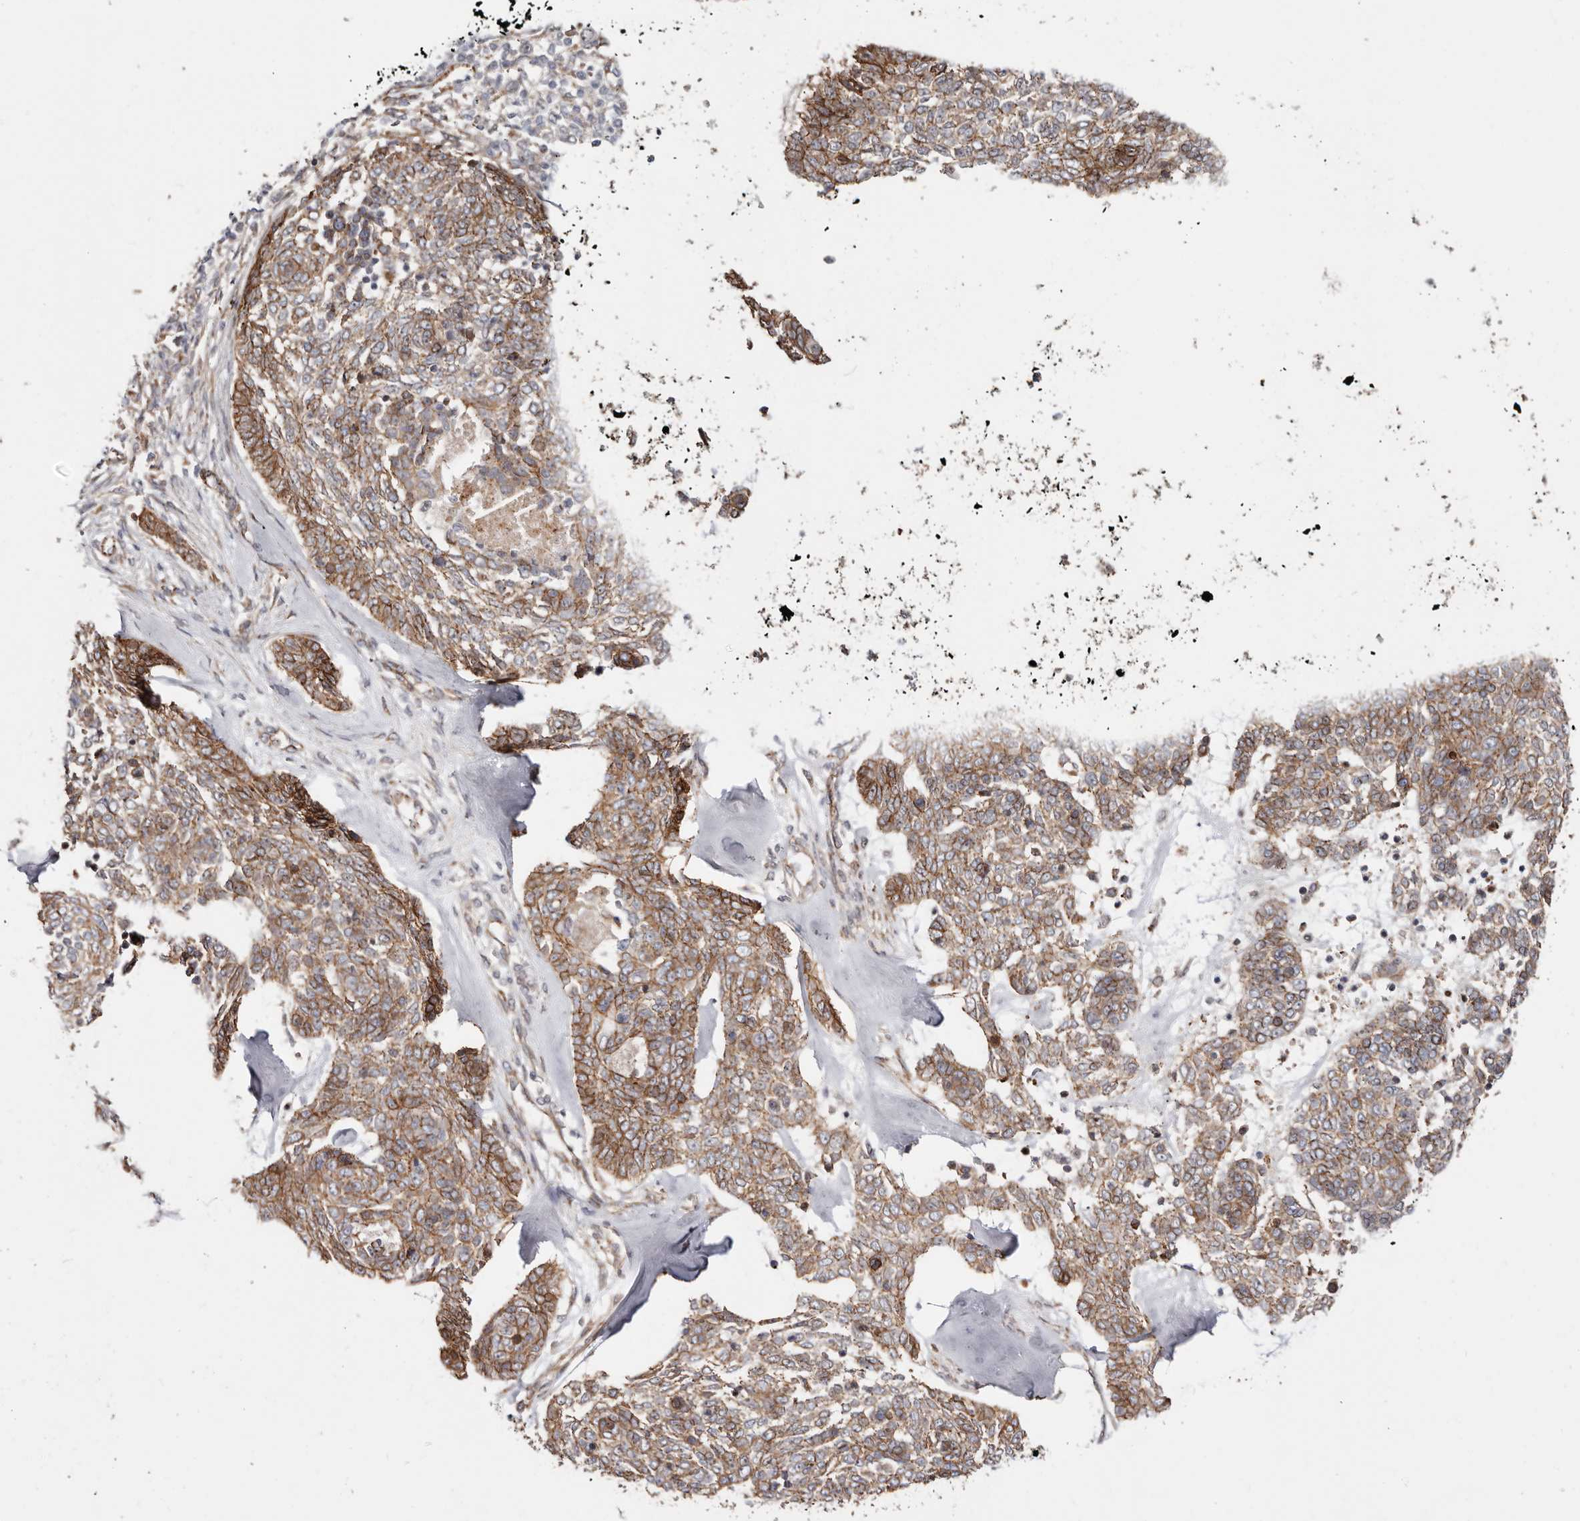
{"staining": {"intensity": "moderate", "quantity": ">75%", "location": "cytoplasmic/membranous"}, "tissue": "skin cancer", "cell_type": "Tumor cells", "image_type": "cancer", "snomed": [{"axis": "morphology", "description": "Basal cell carcinoma"}, {"axis": "topography", "description": "Skin"}], "caption": "This photomicrograph shows basal cell carcinoma (skin) stained with IHC to label a protein in brown. The cytoplasmic/membranous of tumor cells show moderate positivity for the protein. Nuclei are counter-stained blue.", "gene": "CTNNB1", "patient": {"sex": "female", "age": 81}}